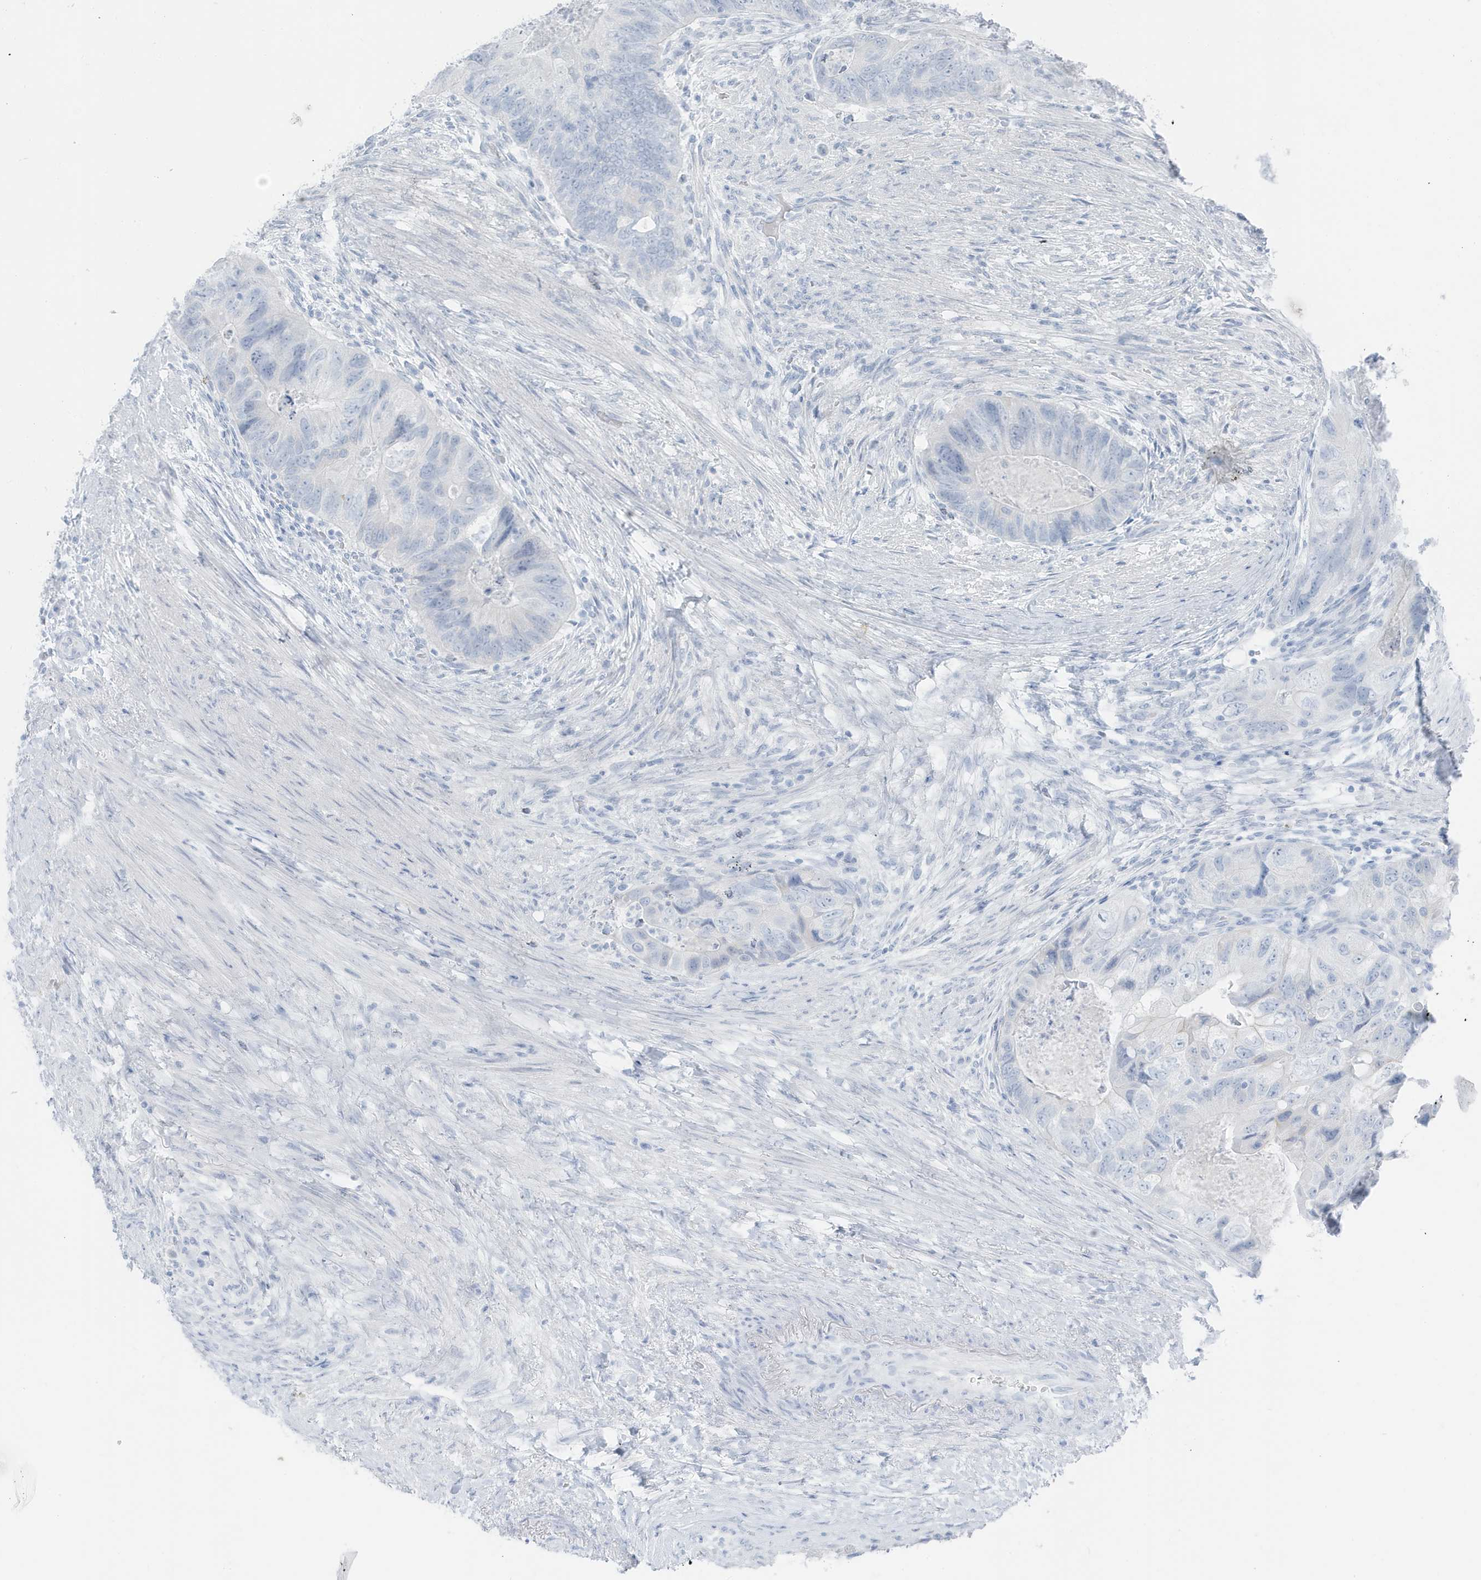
{"staining": {"intensity": "negative", "quantity": "none", "location": "none"}, "tissue": "colorectal cancer", "cell_type": "Tumor cells", "image_type": "cancer", "snomed": [{"axis": "morphology", "description": "Adenocarcinoma, NOS"}, {"axis": "topography", "description": "Rectum"}], "caption": "Tumor cells show no significant staining in colorectal cancer (adenocarcinoma). (IHC, brightfield microscopy, high magnification).", "gene": "ZFP64", "patient": {"sex": "male", "age": 63}}